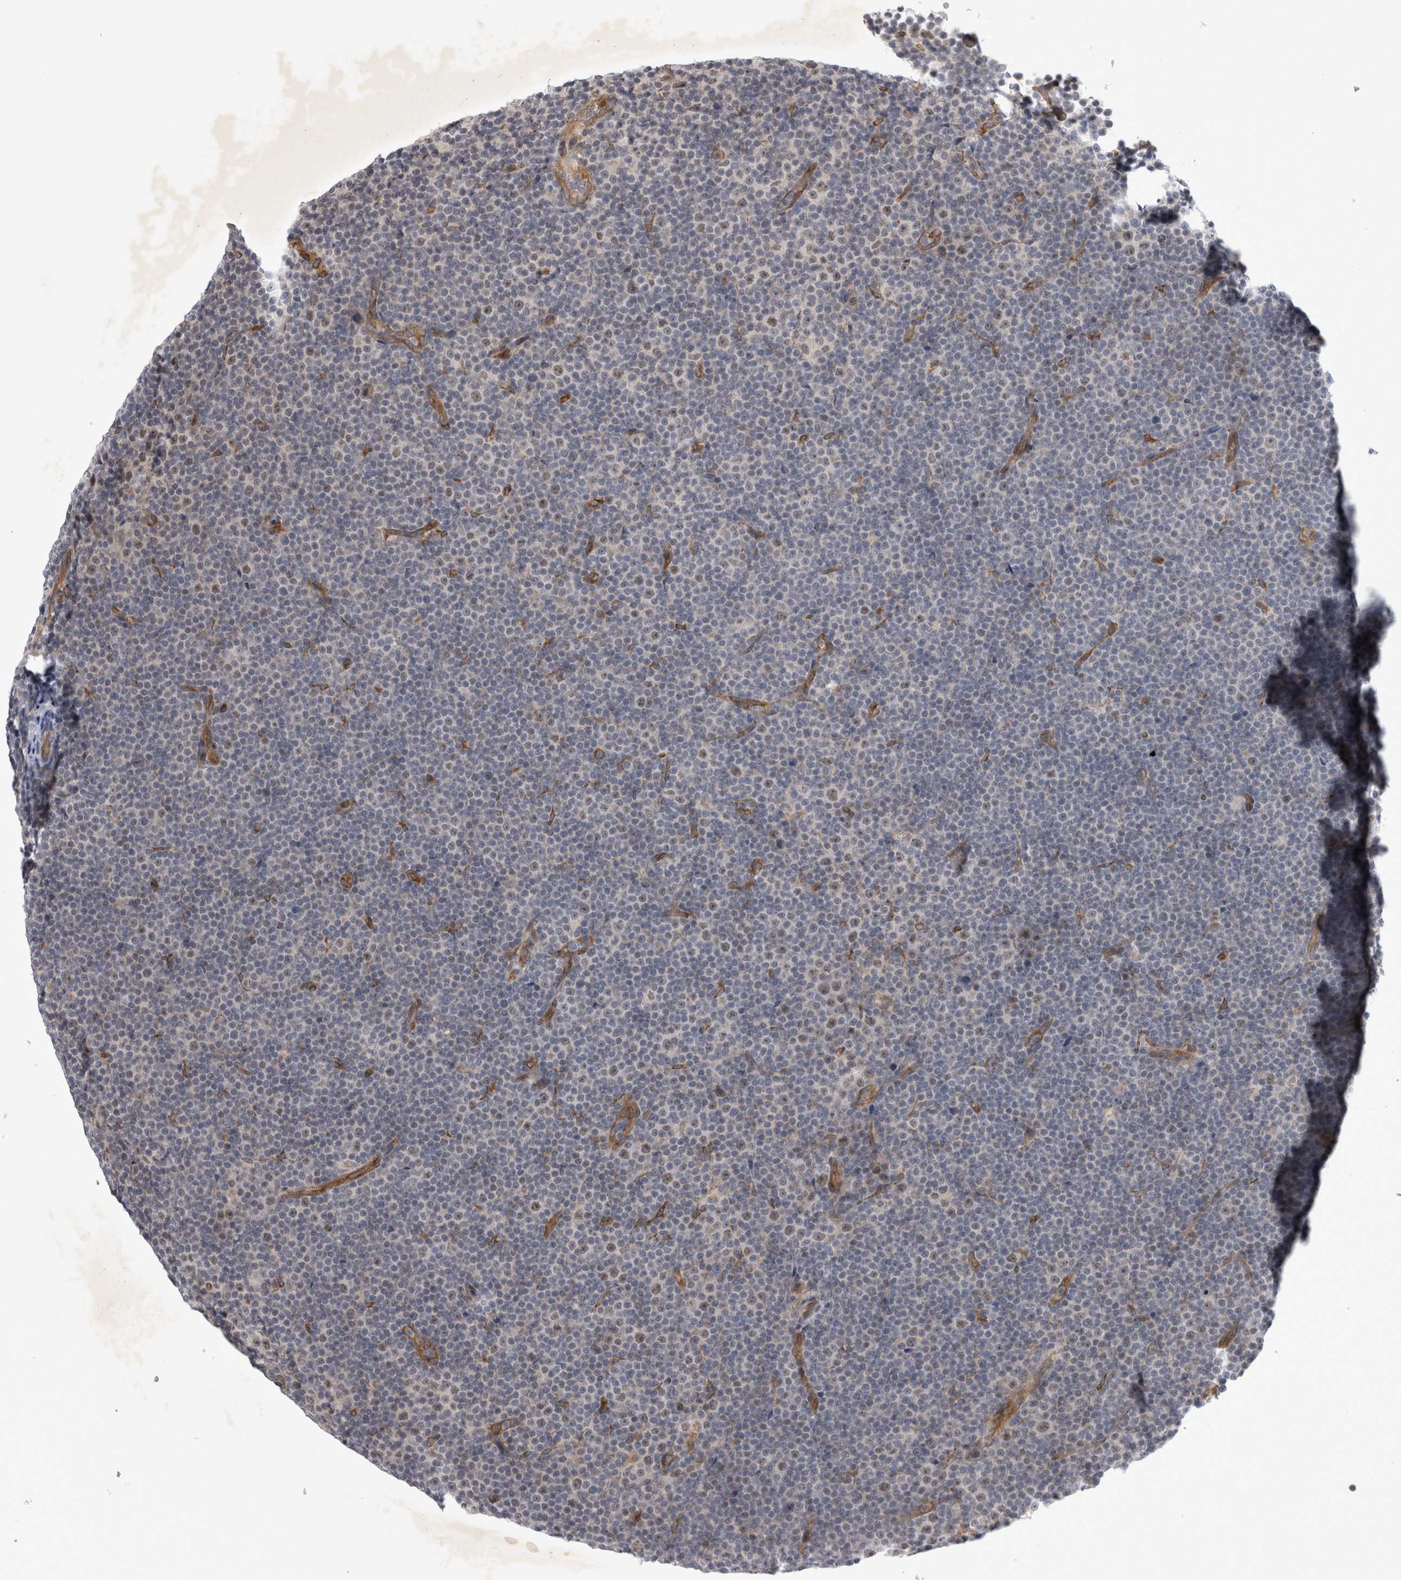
{"staining": {"intensity": "weak", "quantity": "<25%", "location": "nuclear"}, "tissue": "lymphoma", "cell_type": "Tumor cells", "image_type": "cancer", "snomed": [{"axis": "morphology", "description": "Malignant lymphoma, non-Hodgkin's type, Low grade"}, {"axis": "topography", "description": "Lymph node"}], "caption": "Protein analysis of lymphoma reveals no significant positivity in tumor cells.", "gene": "PARP11", "patient": {"sex": "female", "age": 67}}